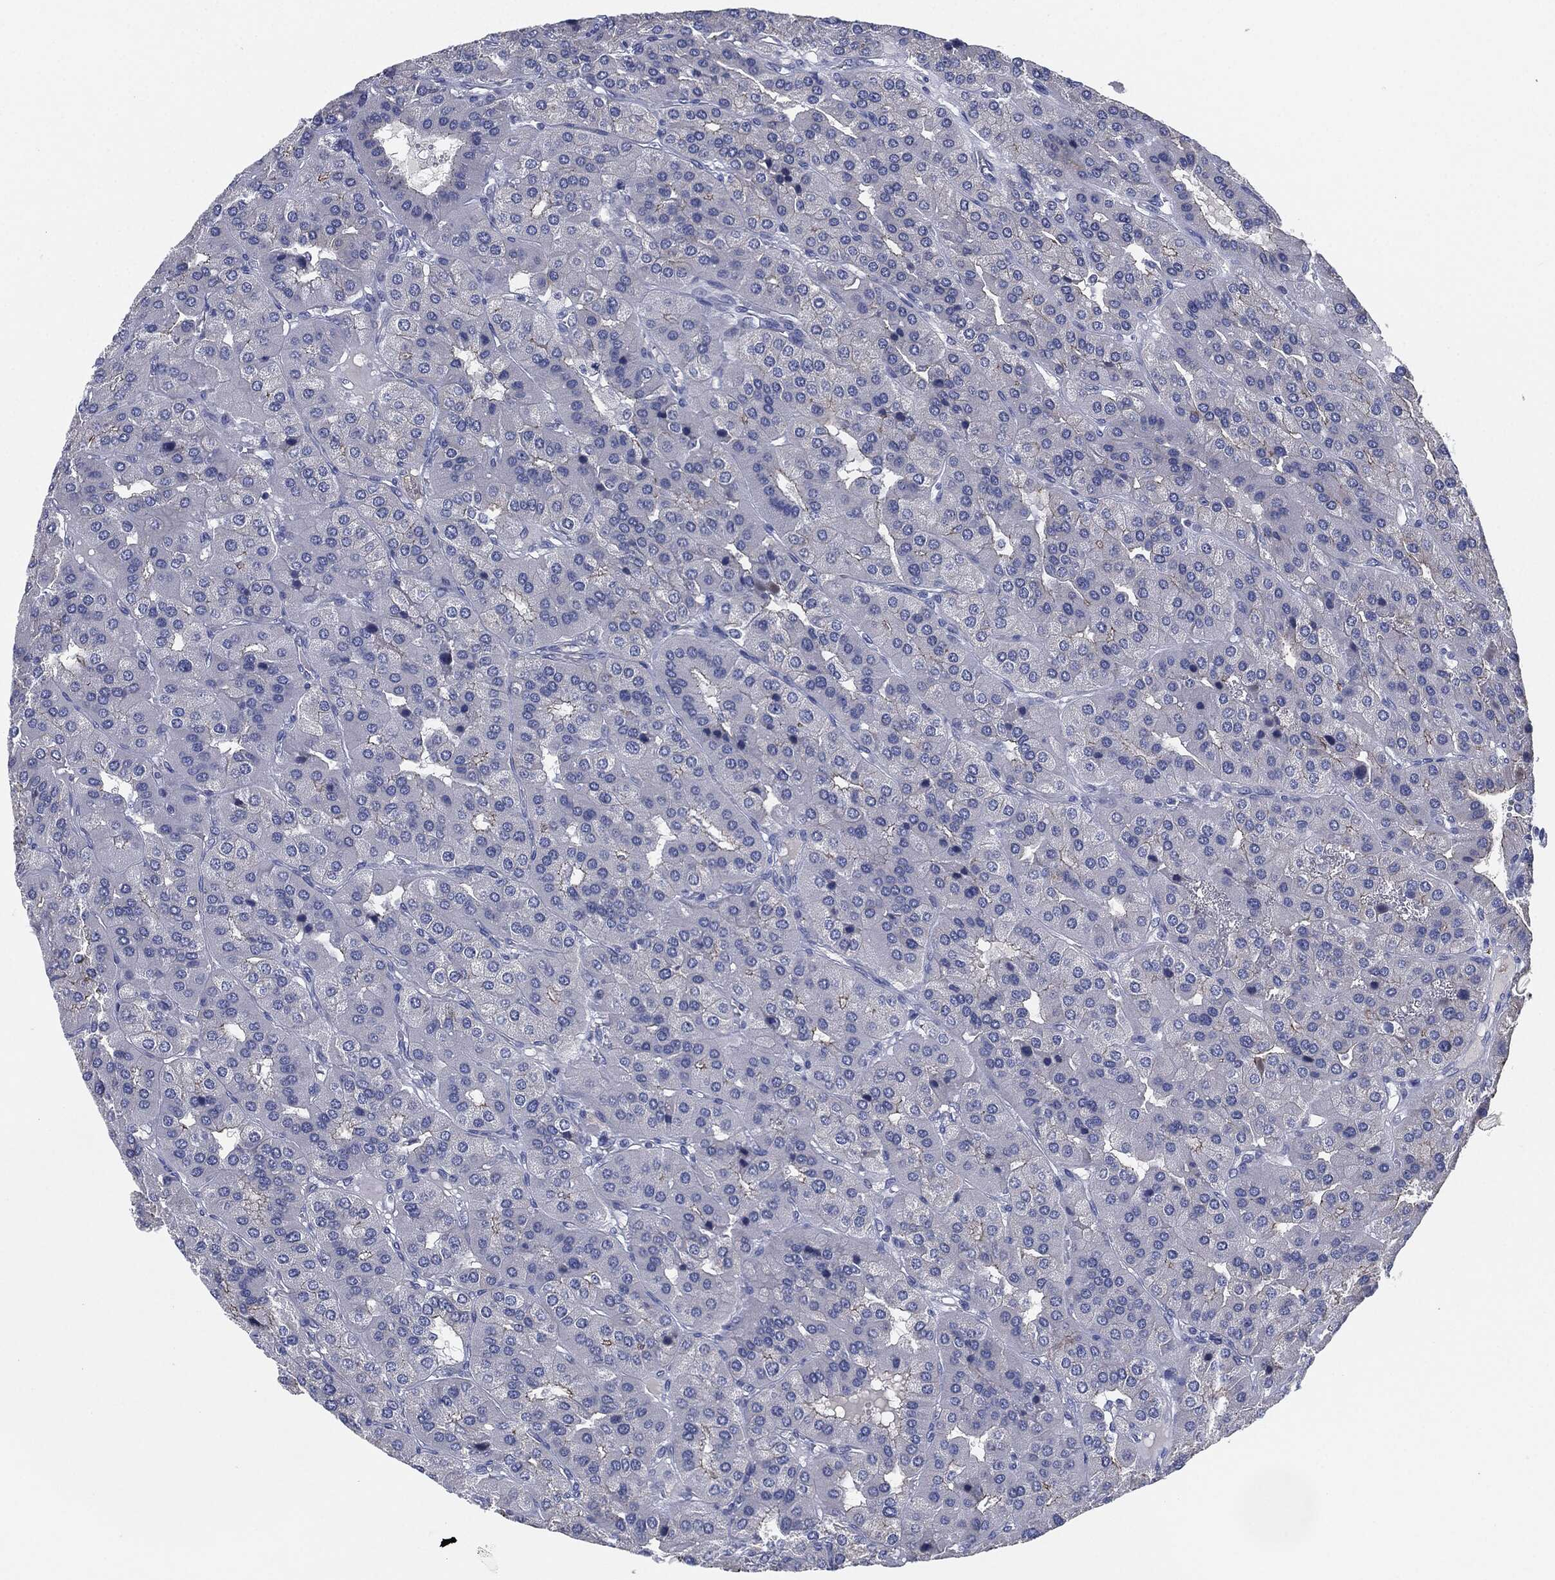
{"staining": {"intensity": "weak", "quantity": "<25%", "location": "cytoplasmic/membranous"}, "tissue": "parathyroid gland", "cell_type": "Glandular cells", "image_type": "normal", "snomed": [{"axis": "morphology", "description": "Normal tissue, NOS"}, {"axis": "morphology", "description": "Adenoma, NOS"}, {"axis": "topography", "description": "Parathyroid gland"}], "caption": "DAB immunohistochemical staining of benign parathyroid gland displays no significant staining in glandular cells.", "gene": "SHROOM2", "patient": {"sex": "female", "age": 86}}